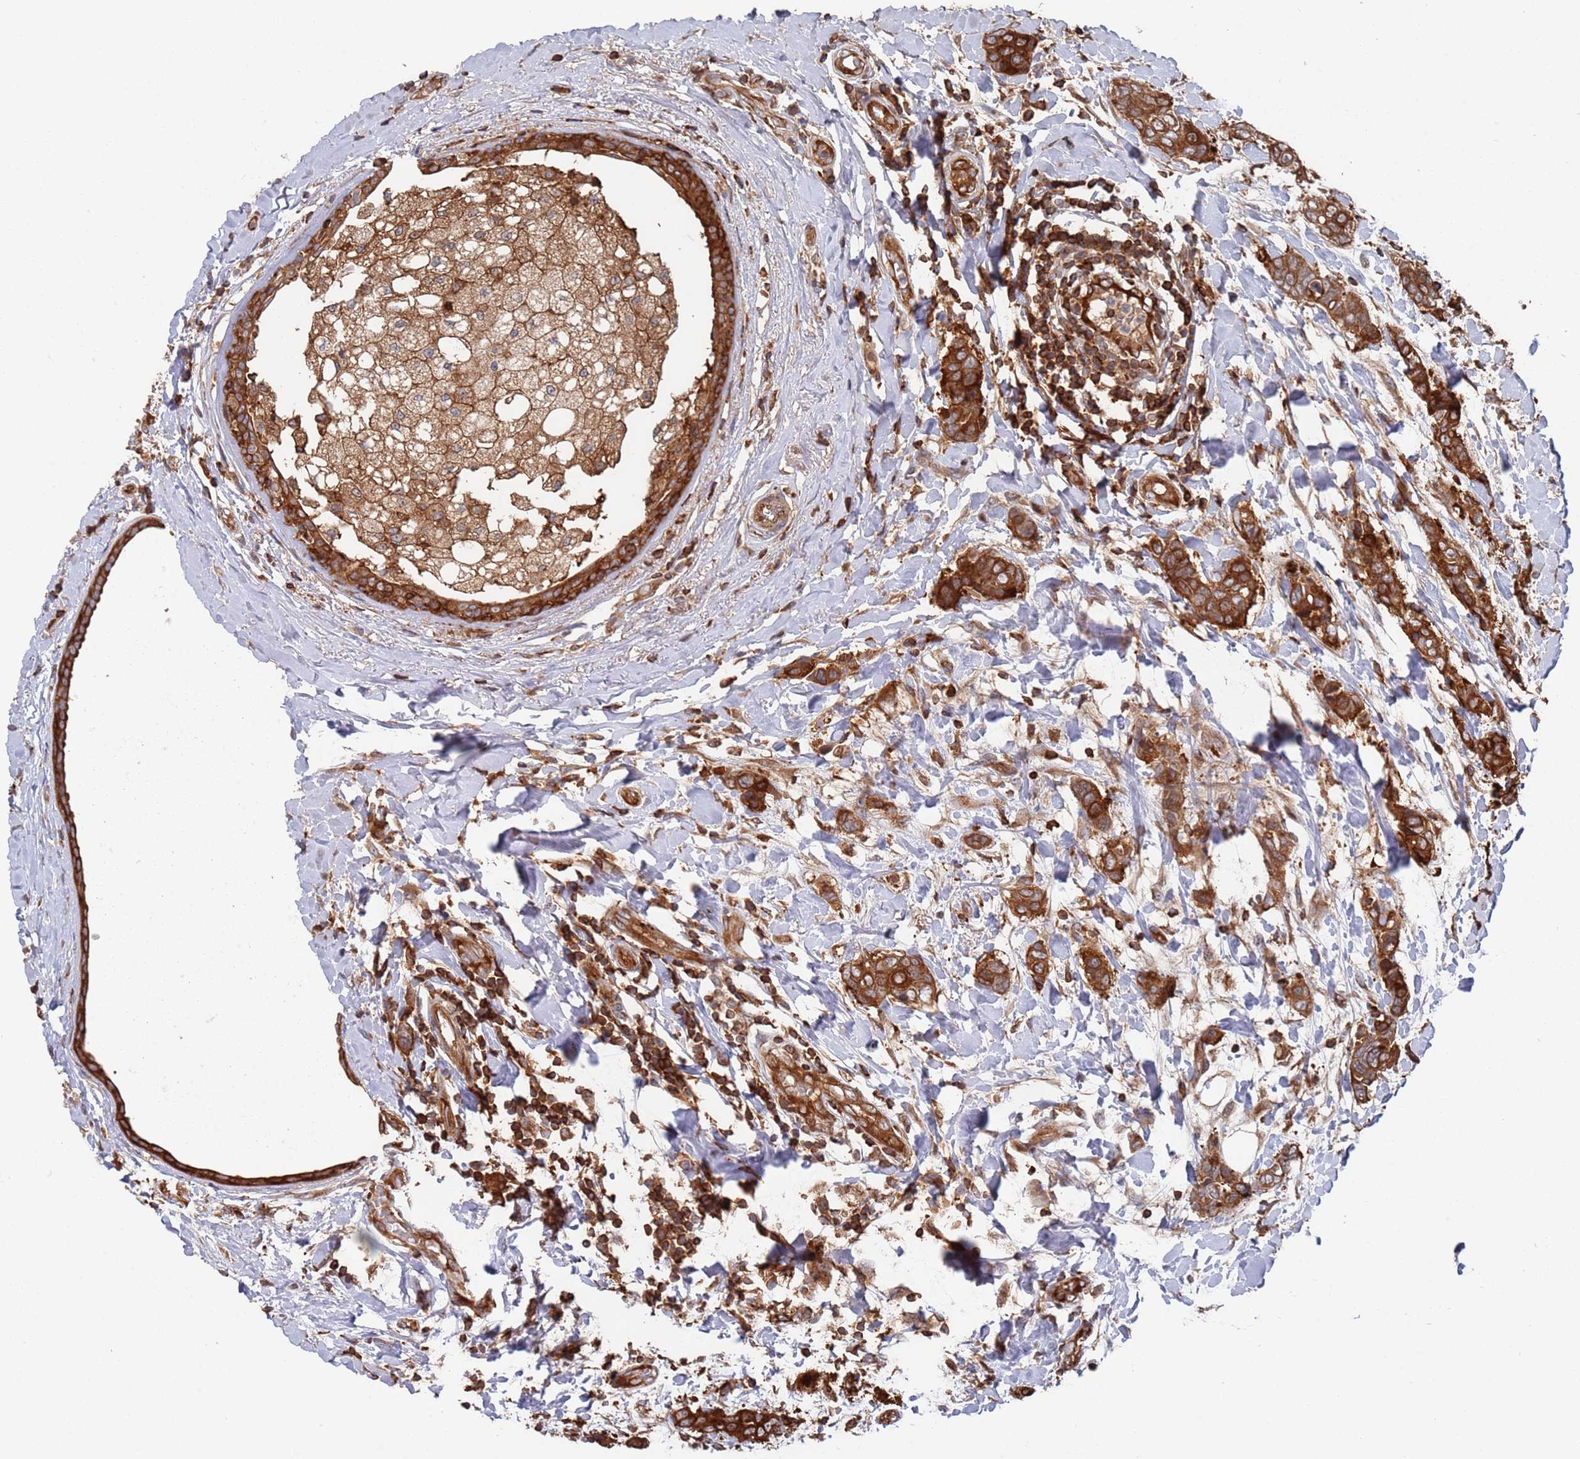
{"staining": {"intensity": "strong", "quantity": ">75%", "location": "cytoplasmic/membranous"}, "tissue": "breast cancer", "cell_type": "Tumor cells", "image_type": "cancer", "snomed": [{"axis": "morphology", "description": "Lobular carcinoma"}, {"axis": "topography", "description": "Breast"}], "caption": "Breast cancer stained for a protein reveals strong cytoplasmic/membranous positivity in tumor cells.", "gene": "DDX60", "patient": {"sex": "female", "age": 51}}